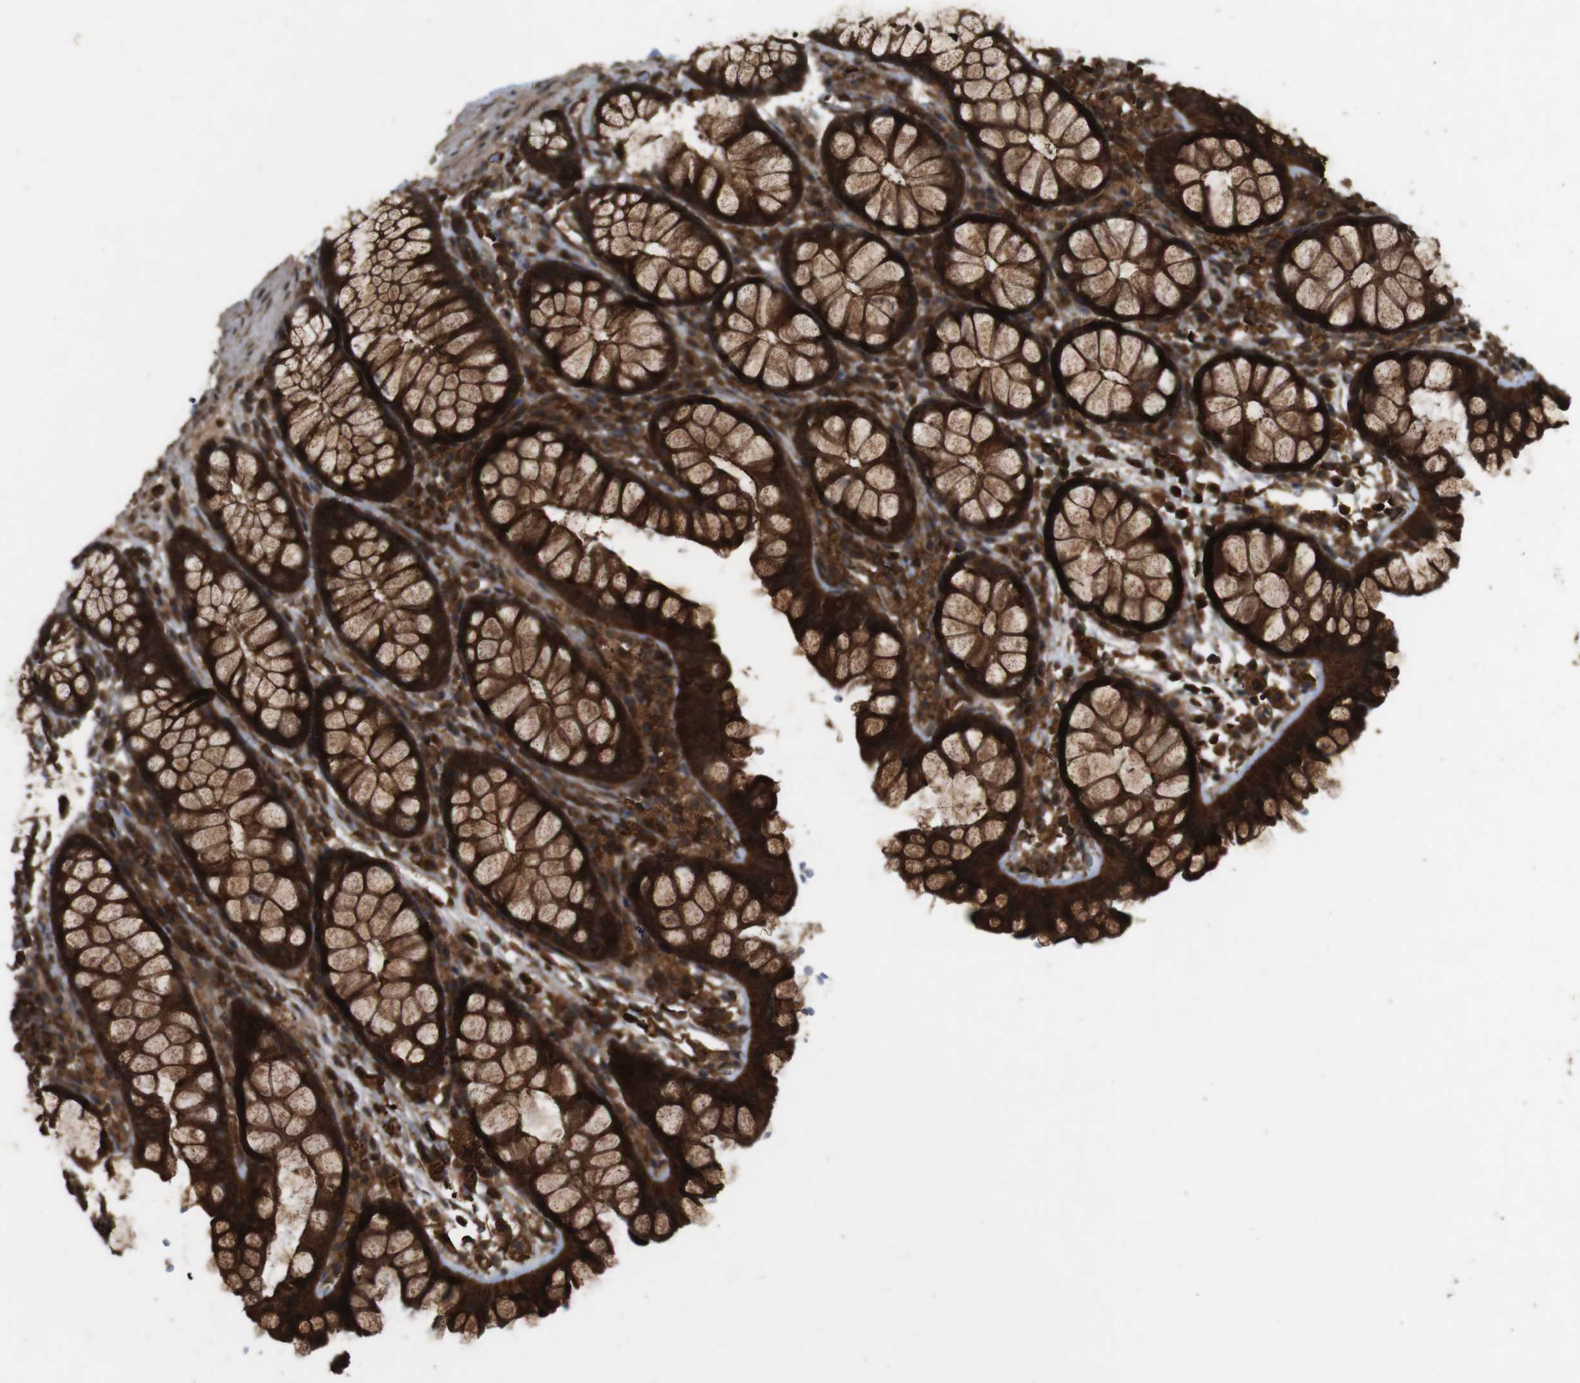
{"staining": {"intensity": "moderate", "quantity": ">75%", "location": "cytoplasmic/membranous"}, "tissue": "colon", "cell_type": "Endothelial cells", "image_type": "normal", "snomed": [{"axis": "morphology", "description": "Normal tissue, NOS"}, {"axis": "topography", "description": "Colon"}], "caption": "This histopathology image displays immunohistochemistry (IHC) staining of normal human colon, with medium moderate cytoplasmic/membranous expression in about >75% of endothelial cells.", "gene": "BAG4", "patient": {"sex": "female", "age": 55}}